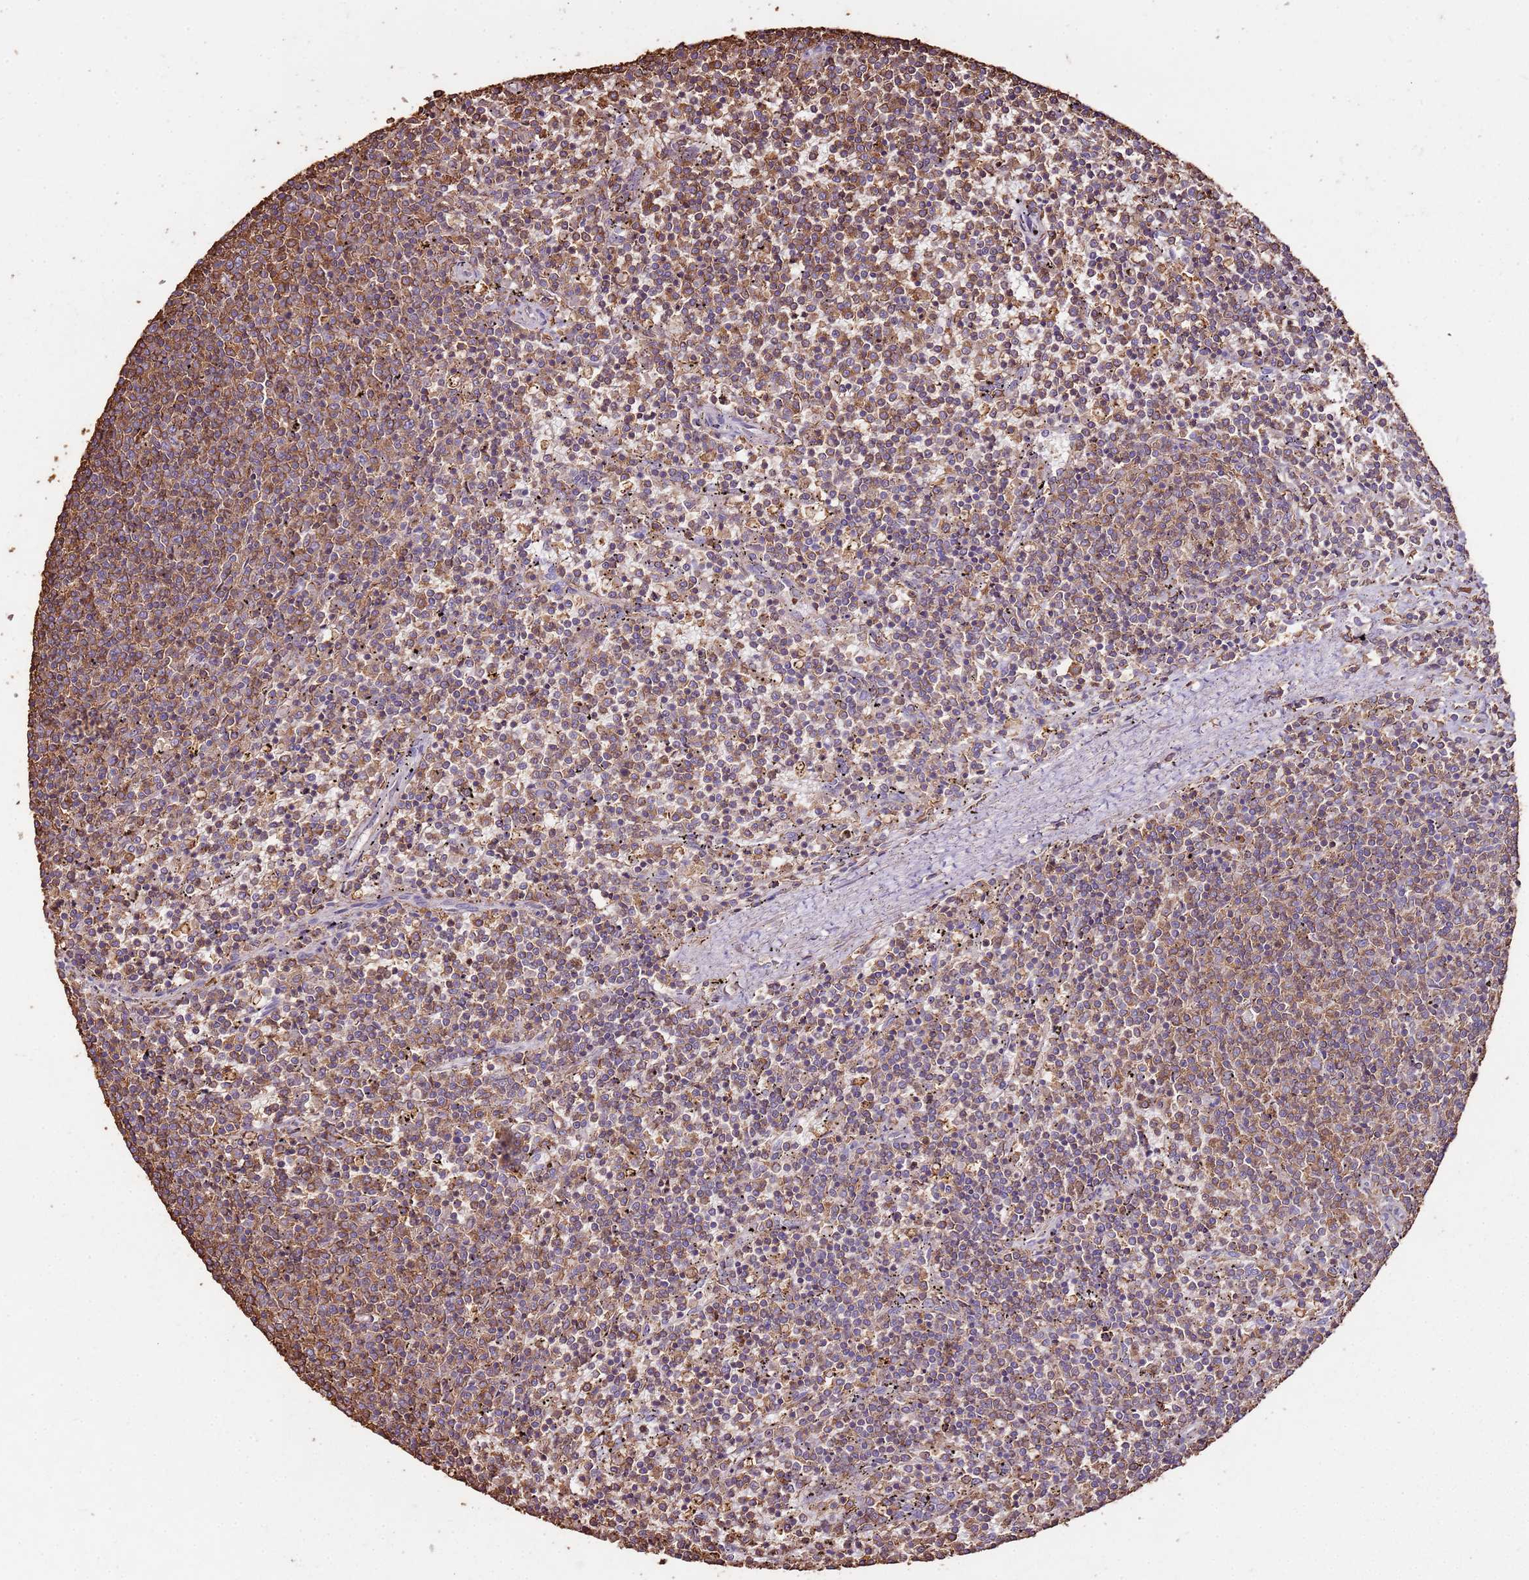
{"staining": {"intensity": "moderate", "quantity": ">75%", "location": "cytoplasmic/membranous"}, "tissue": "lymphoma", "cell_type": "Tumor cells", "image_type": "cancer", "snomed": [{"axis": "morphology", "description": "Malignant lymphoma, non-Hodgkin's type, Low grade"}, {"axis": "topography", "description": "Spleen"}], "caption": "This is an image of immunohistochemistry (IHC) staining of lymphoma, which shows moderate staining in the cytoplasmic/membranous of tumor cells.", "gene": "ARL10", "patient": {"sex": "female", "age": 50}}